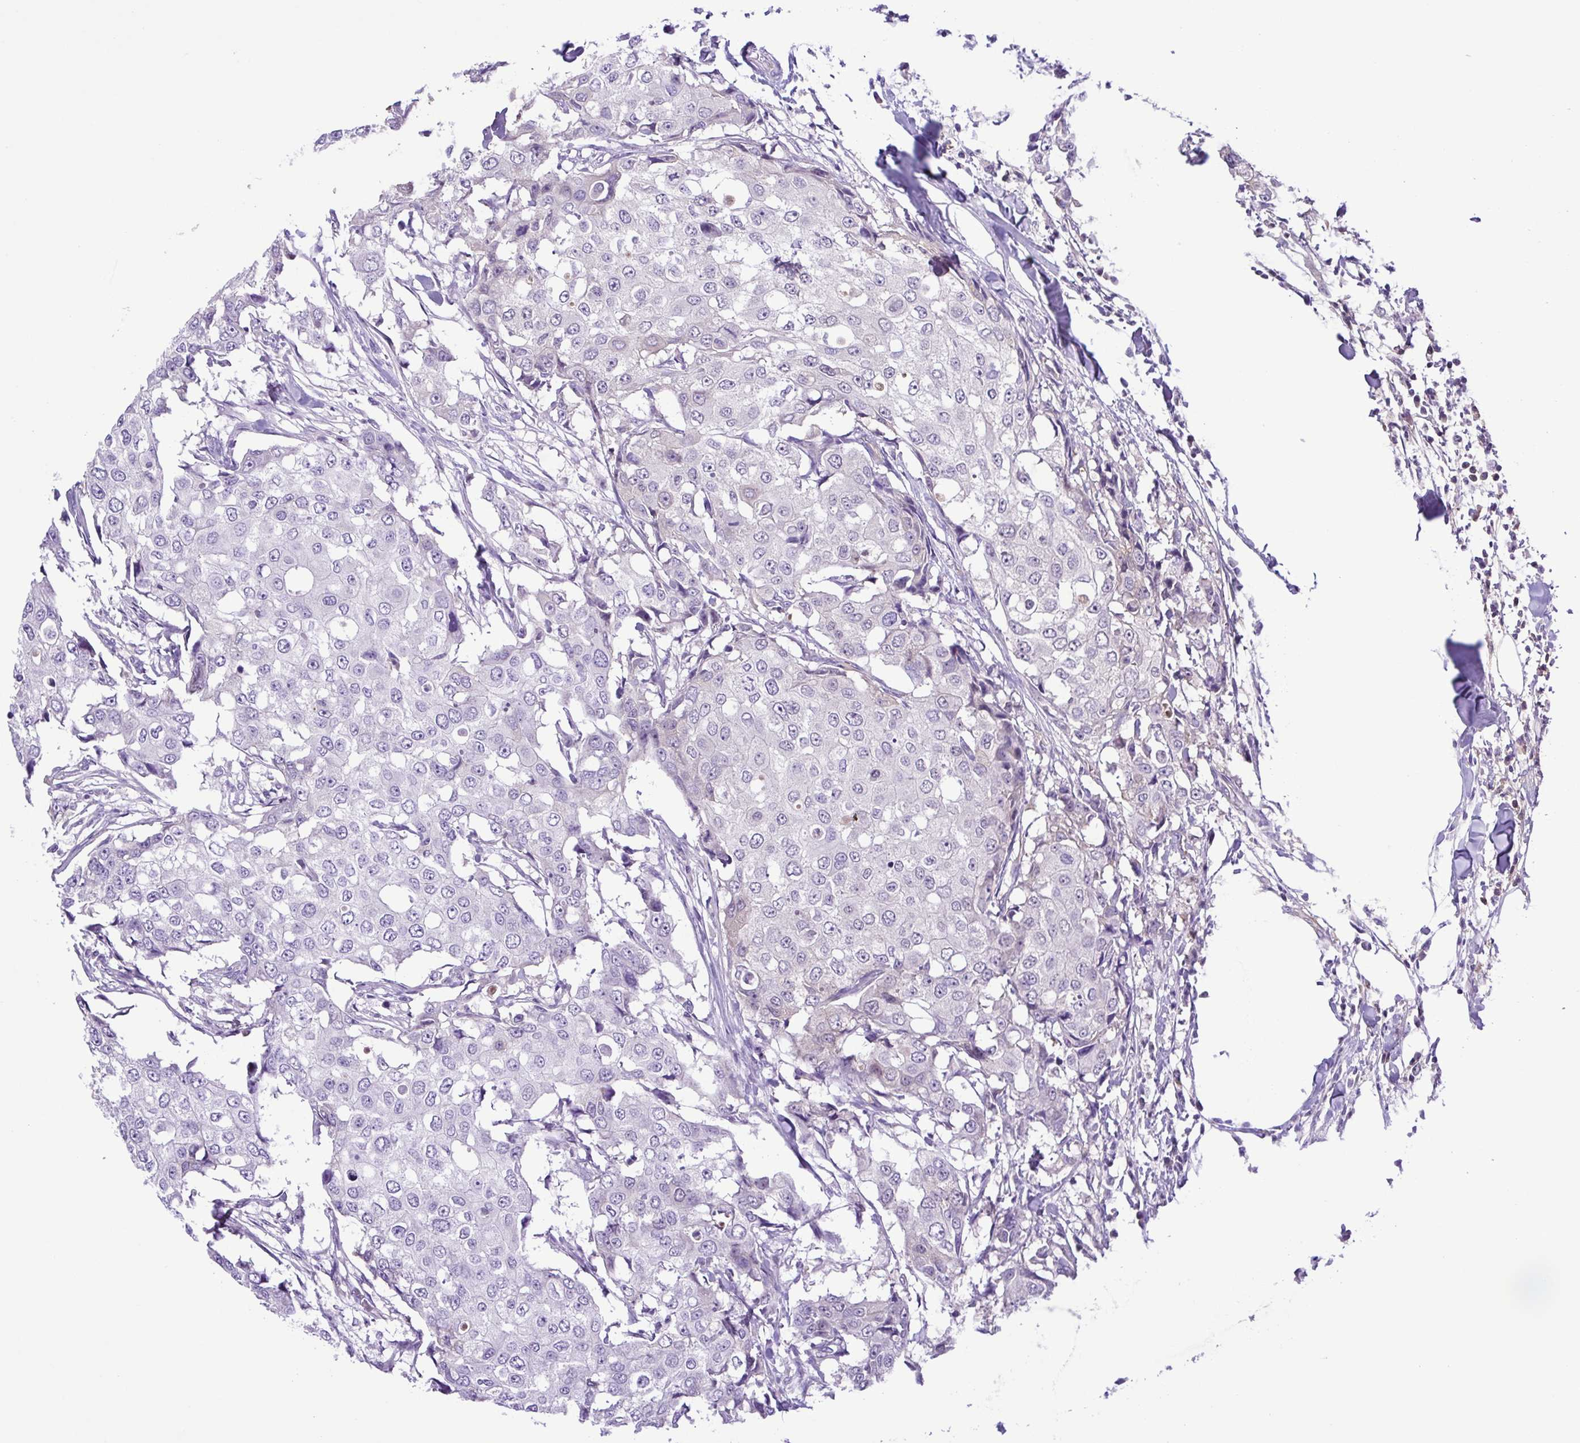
{"staining": {"intensity": "negative", "quantity": "none", "location": "none"}, "tissue": "breast cancer", "cell_type": "Tumor cells", "image_type": "cancer", "snomed": [{"axis": "morphology", "description": "Duct carcinoma"}, {"axis": "topography", "description": "Breast"}], "caption": "Photomicrograph shows no protein staining in tumor cells of breast cancer (intraductal carcinoma) tissue.", "gene": "IGFL1", "patient": {"sex": "female", "age": 27}}